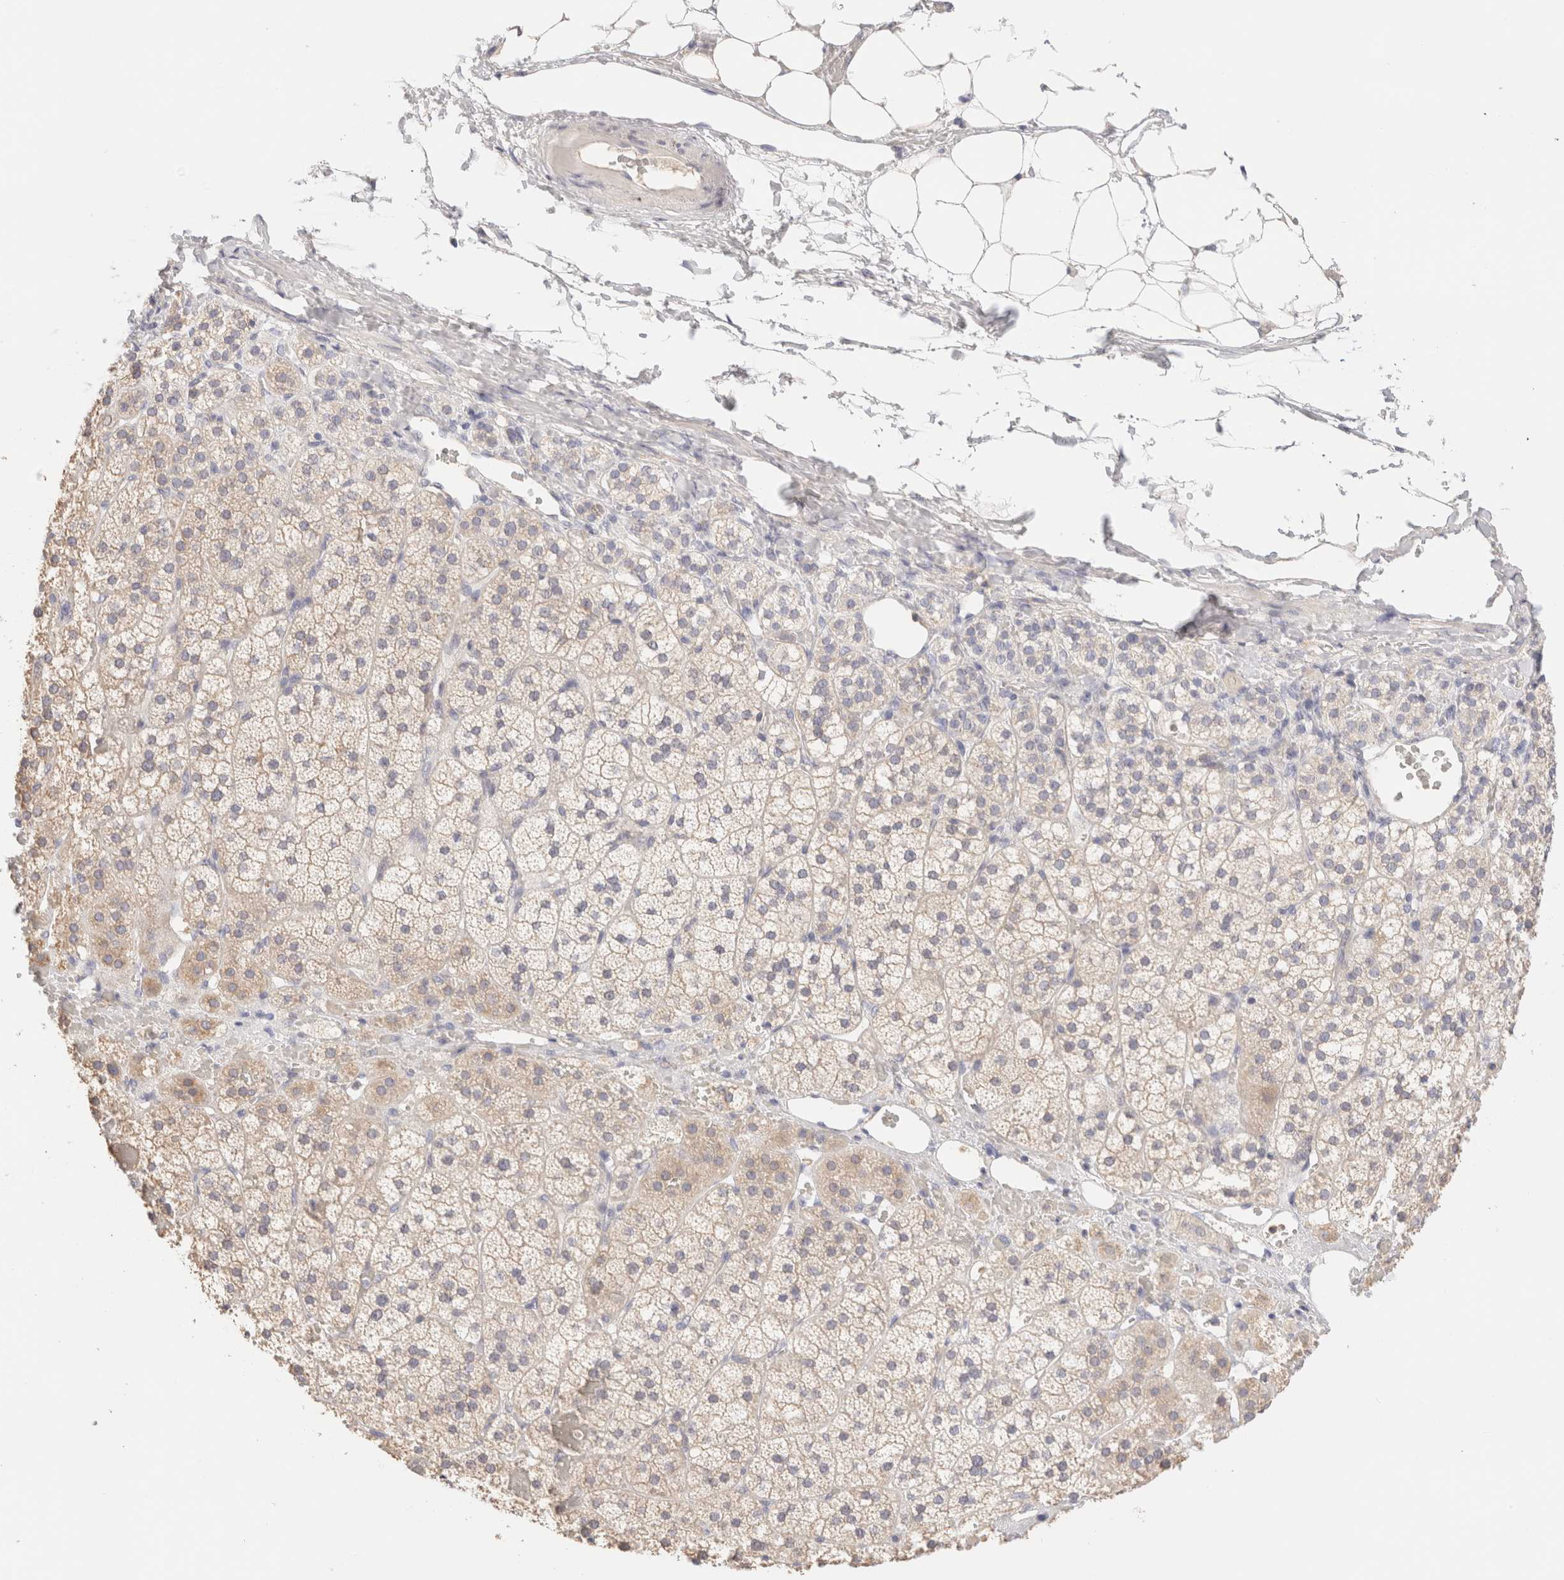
{"staining": {"intensity": "weak", "quantity": "25%-75%", "location": "cytoplasmic/membranous"}, "tissue": "adrenal gland", "cell_type": "Glandular cells", "image_type": "normal", "snomed": [{"axis": "morphology", "description": "Normal tissue, NOS"}, {"axis": "topography", "description": "Adrenal gland"}], "caption": "Immunohistochemical staining of benign human adrenal gland exhibits weak cytoplasmic/membranous protein expression in about 25%-75% of glandular cells.", "gene": "SCGB2A2", "patient": {"sex": "female", "age": 44}}